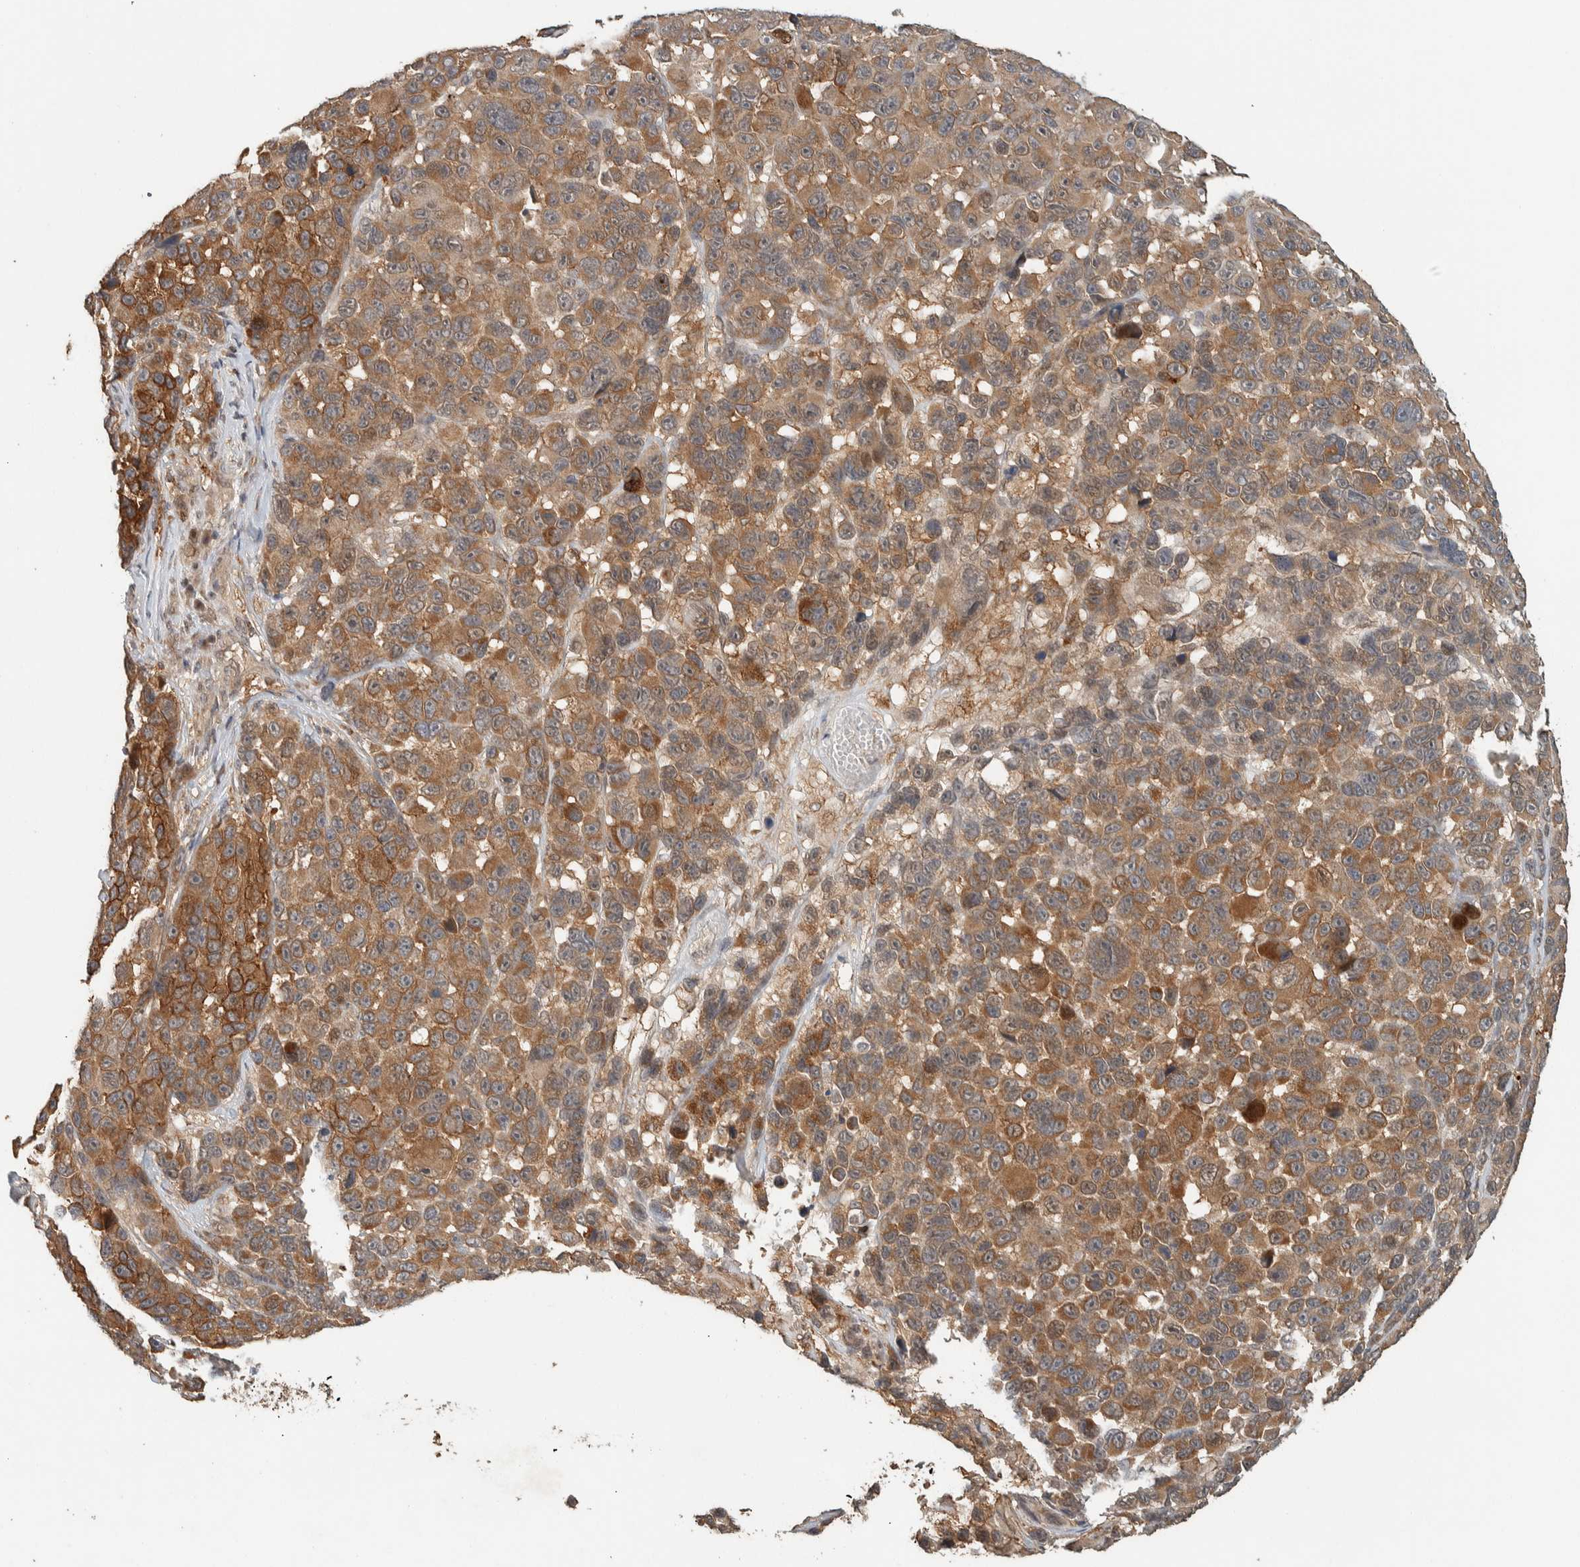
{"staining": {"intensity": "moderate", "quantity": ">75%", "location": "cytoplasmic/membranous"}, "tissue": "melanoma", "cell_type": "Tumor cells", "image_type": "cancer", "snomed": [{"axis": "morphology", "description": "Malignant melanoma, NOS"}, {"axis": "topography", "description": "Skin"}], "caption": "An IHC photomicrograph of neoplastic tissue is shown. Protein staining in brown labels moderate cytoplasmic/membranous positivity in malignant melanoma within tumor cells.", "gene": "ZNF567", "patient": {"sex": "male", "age": 53}}